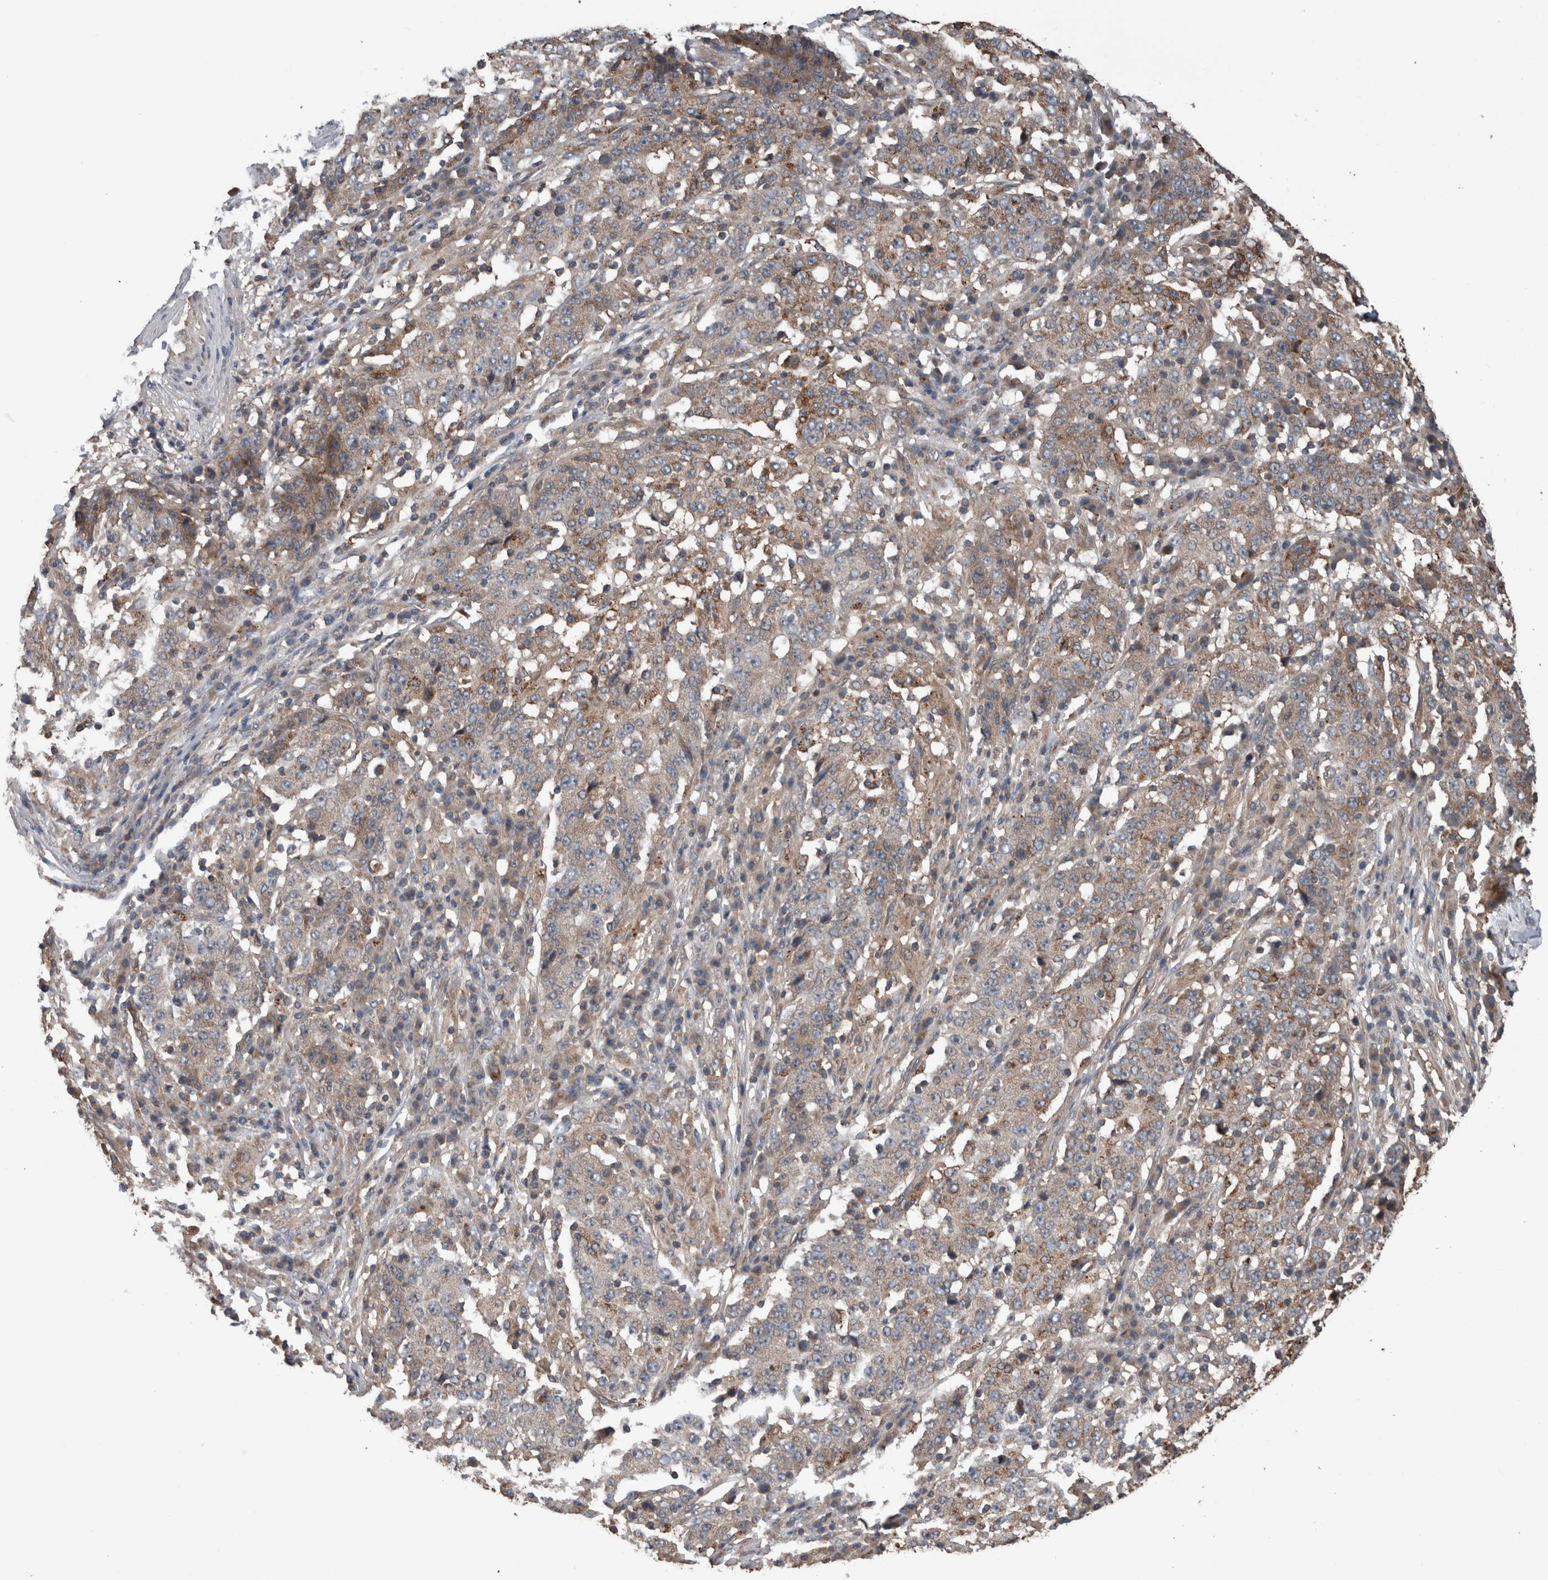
{"staining": {"intensity": "moderate", "quantity": "<25%", "location": "cytoplasmic/membranous"}, "tissue": "stomach cancer", "cell_type": "Tumor cells", "image_type": "cancer", "snomed": [{"axis": "morphology", "description": "Adenocarcinoma, NOS"}, {"axis": "topography", "description": "Stomach"}], "caption": "A low amount of moderate cytoplasmic/membranous staining is identified in approximately <25% of tumor cells in stomach adenocarcinoma tissue.", "gene": "RIOK3", "patient": {"sex": "male", "age": 59}}